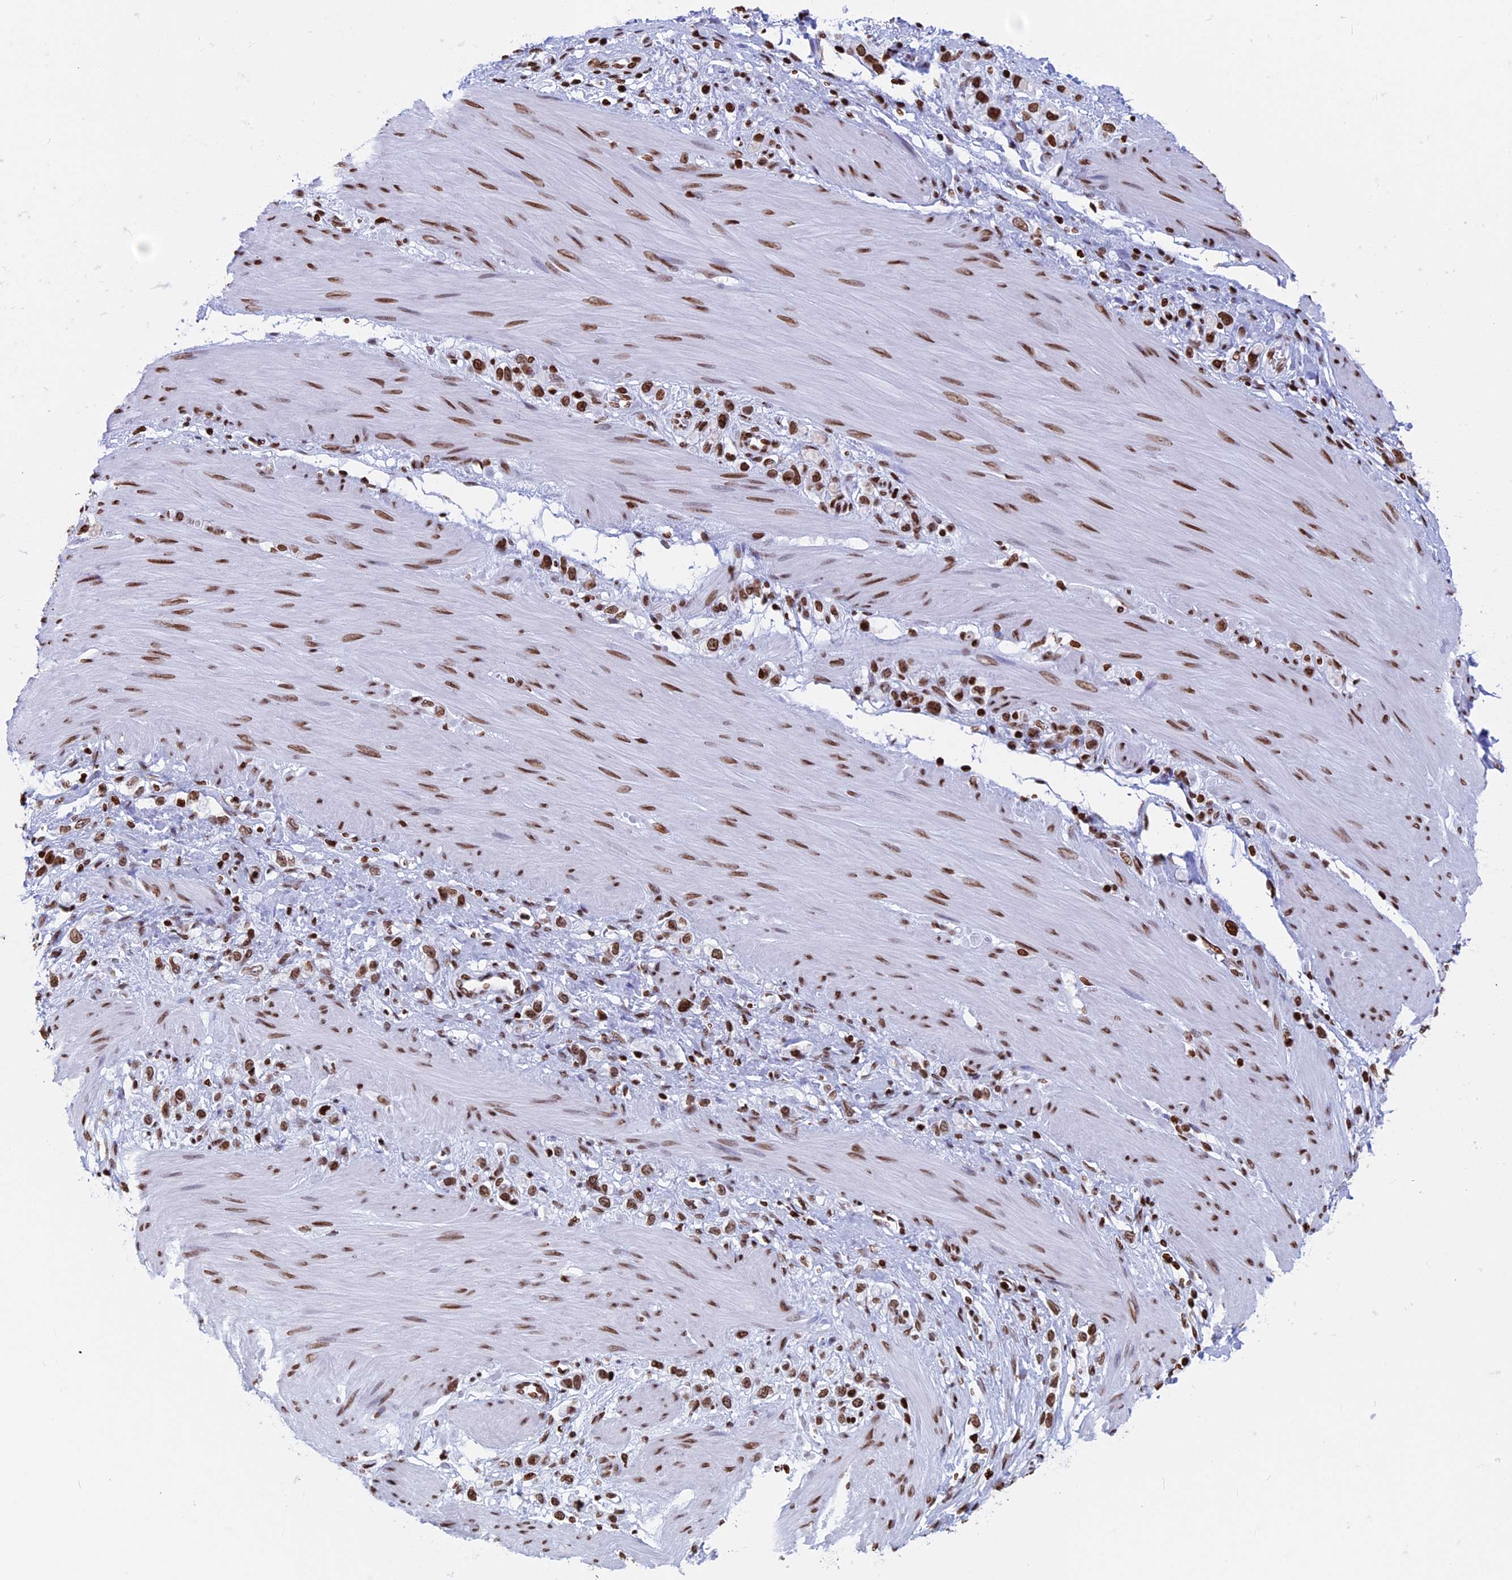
{"staining": {"intensity": "moderate", "quantity": ">75%", "location": "nuclear"}, "tissue": "stomach cancer", "cell_type": "Tumor cells", "image_type": "cancer", "snomed": [{"axis": "morphology", "description": "Adenocarcinoma, NOS"}, {"axis": "topography", "description": "Stomach"}], "caption": "This is an image of immunohistochemistry staining of stomach cancer (adenocarcinoma), which shows moderate staining in the nuclear of tumor cells.", "gene": "APOBEC3A", "patient": {"sex": "female", "age": 65}}